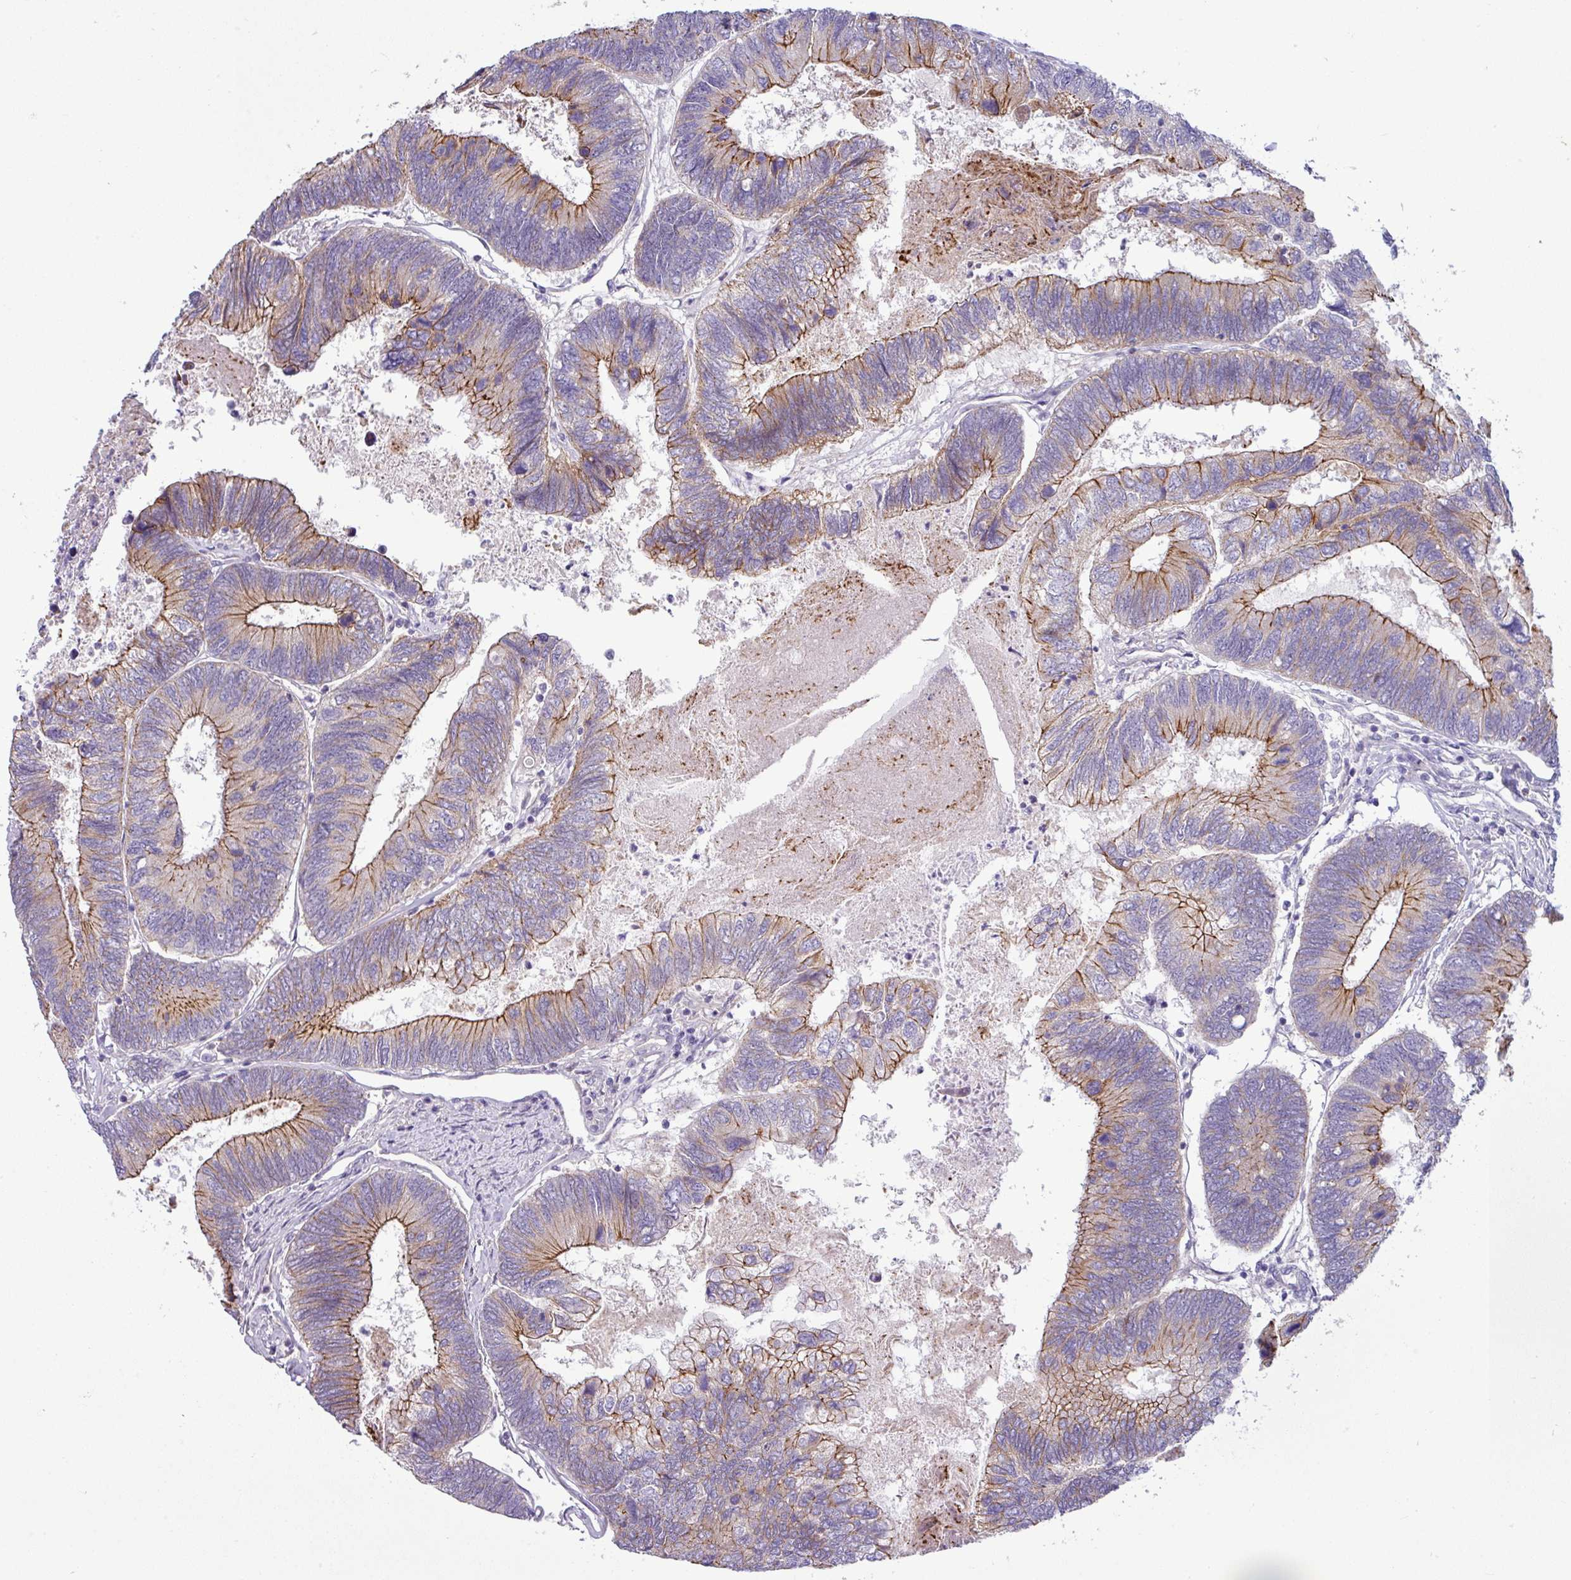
{"staining": {"intensity": "moderate", "quantity": "25%-75%", "location": "cytoplasmic/membranous"}, "tissue": "colorectal cancer", "cell_type": "Tumor cells", "image_type": "cancer", "snomed": [{"axis": "morphology", "description": "Adenocarcinoma, NOS"}, {"axis": "topography", "description": "Colon"}], "caption": "There is medium levels of moderate cytoplasmic/membranous positivity in tumor cells of adenocarcinoma (colorectal), as demonstrated by immunohistochemical staining (brown color).", "gene": "ACAP3", "patient": {"sex": "female", "age": 67}}